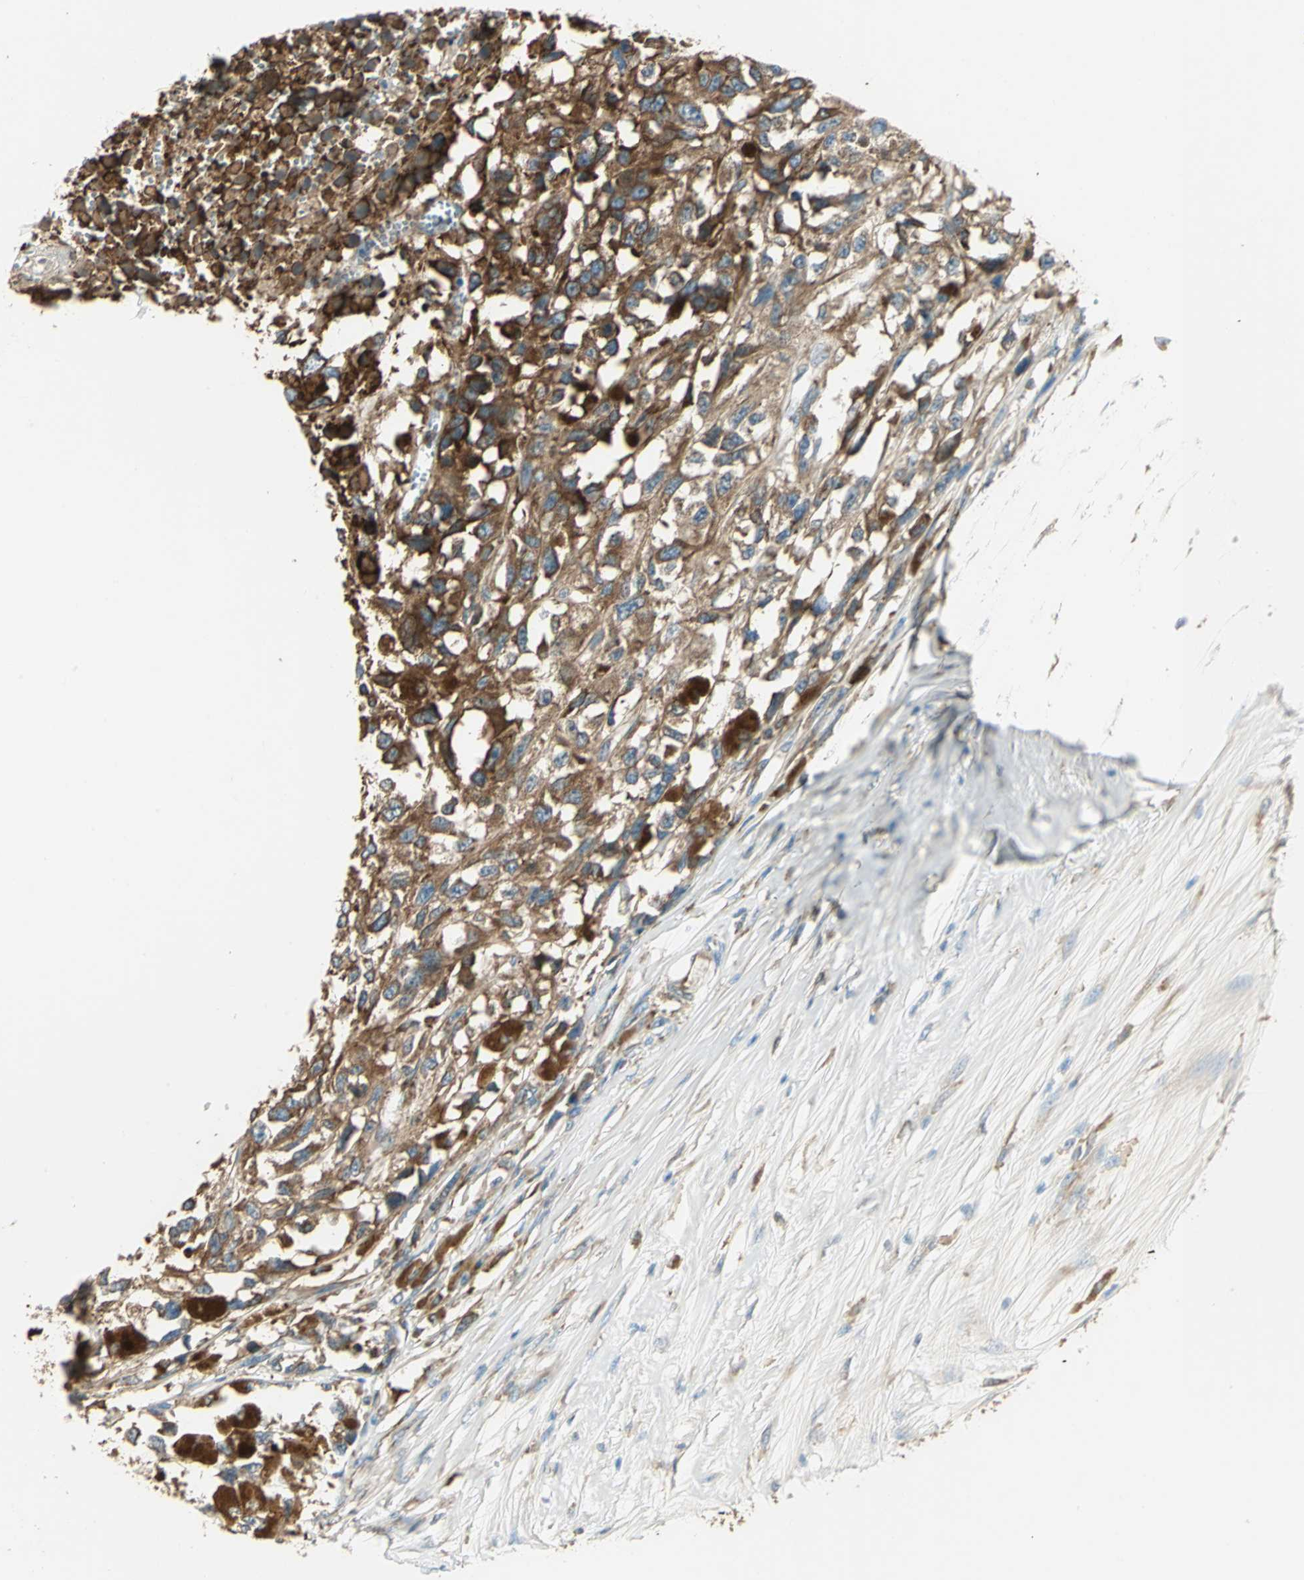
{"staining": {"intensity": "strong", "quantity": ">75%", "location": "cytoplasmic/membranous"}, "tissue": "melanoma", "cell_type": "Tumor cells", "image_type": "cancer", "snomed": [{"axis": "morphology", "description": "Malignant melanoma, Metastatic site"}, {"axis": "topography", "description": "Lymph node"}], "caption": "Immunohistochemical staining of malignant melanoma (metastatic site) demonstrates high levels of strong cytoplasmic/membranous protein expression in about >75% of tumor cells.", "gene": "PDIA4", "patient": {"sex": "male", "age": 59}}